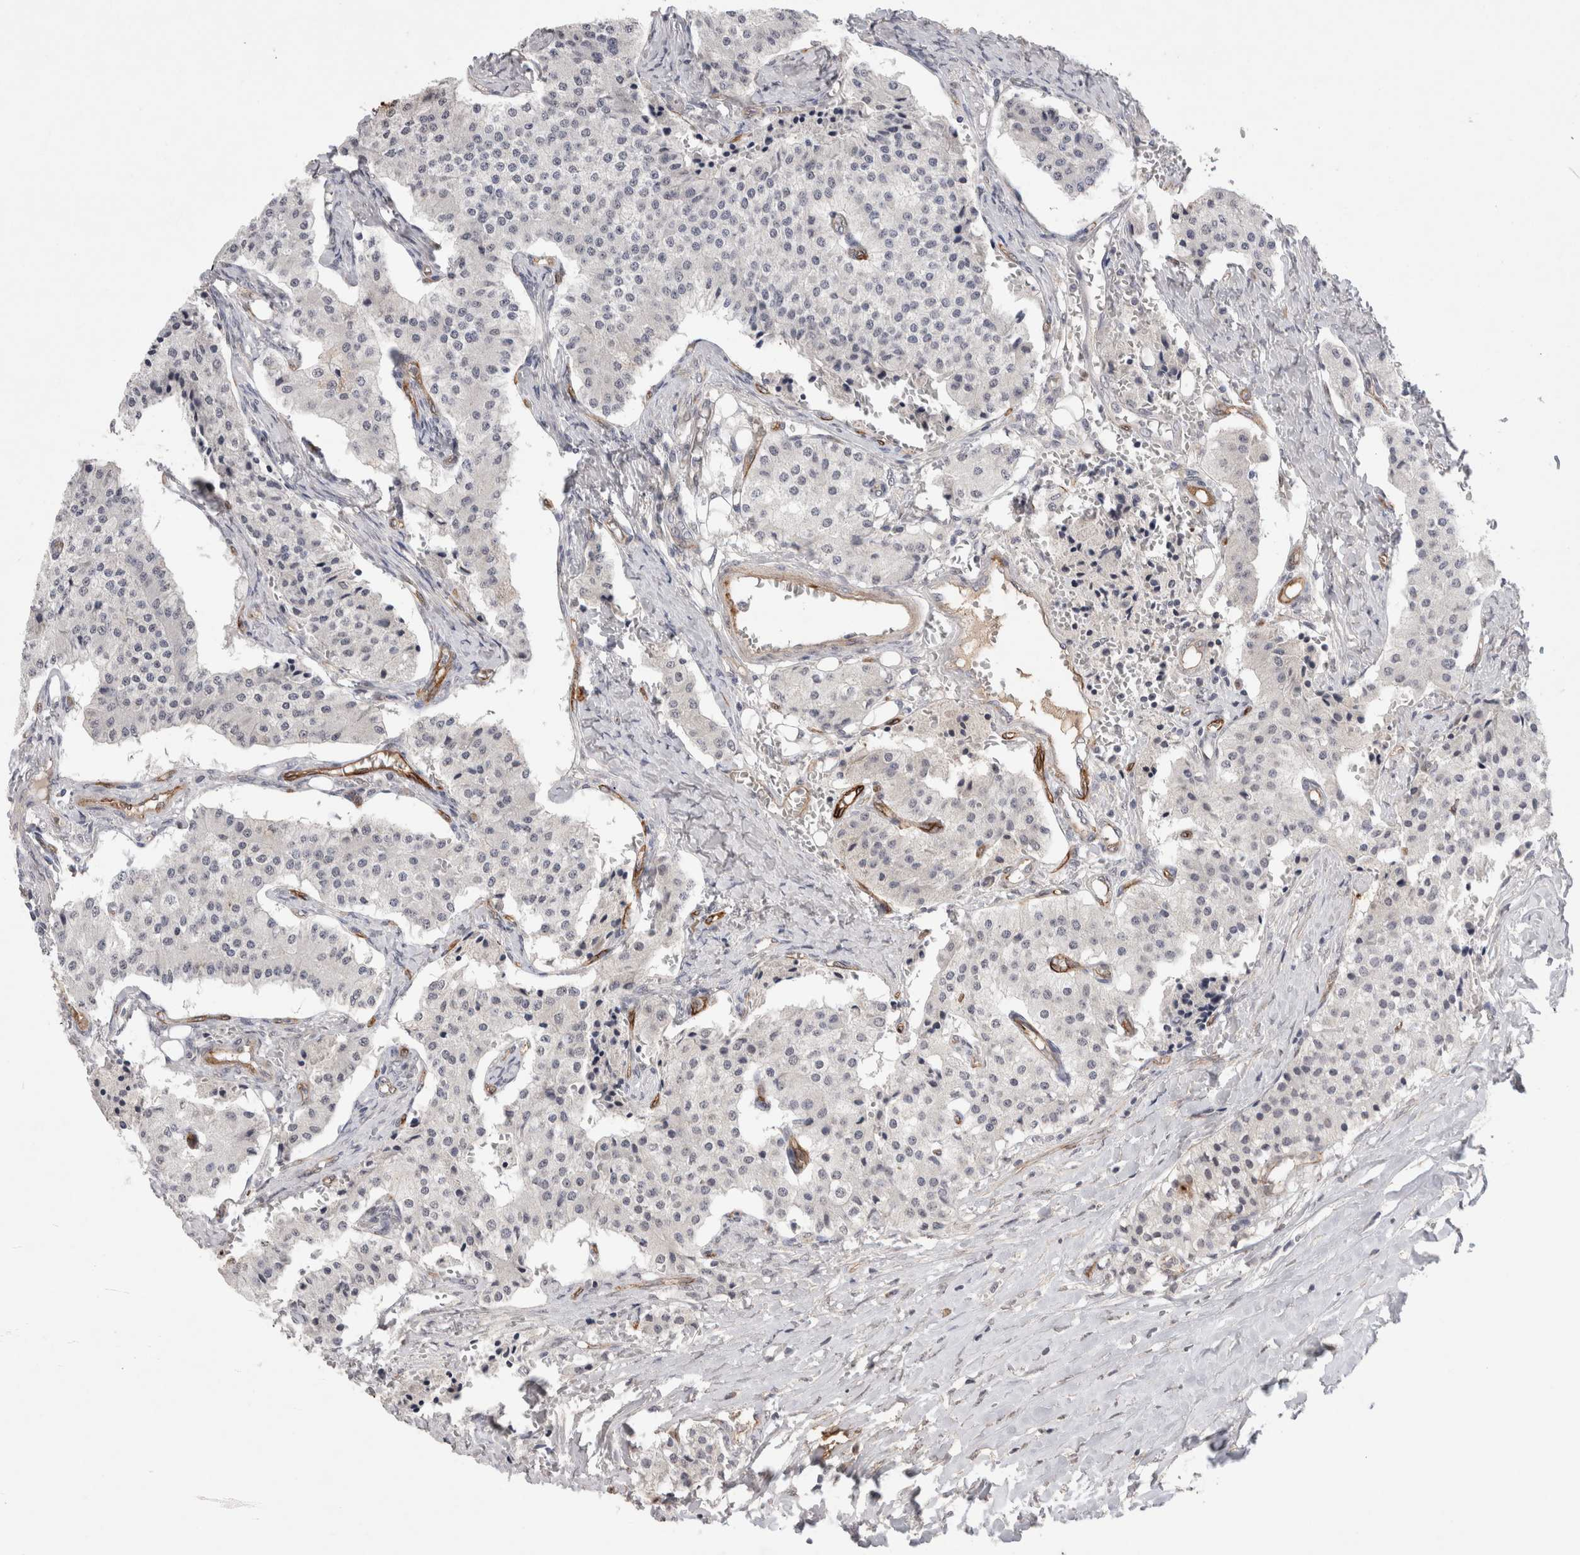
{"staining": {"intensity": "negative", "quantity": "none", "location": "none"}, "tissue": "carcinoid", "cell_type": "Tumor cells", "image_type": "cancer", "snomed": [{"axis": "morphology", "description": "Carcinoid, malignant, NOS"}, {"axis": "topography", "description": "Colon"}], "caption": "Carcinoid (malignant) was stained to show a protein in brown. There is no significant positivity in tumor cells.", "gene": "CDH13", "patient": {"sex": "female", "age": 52}}